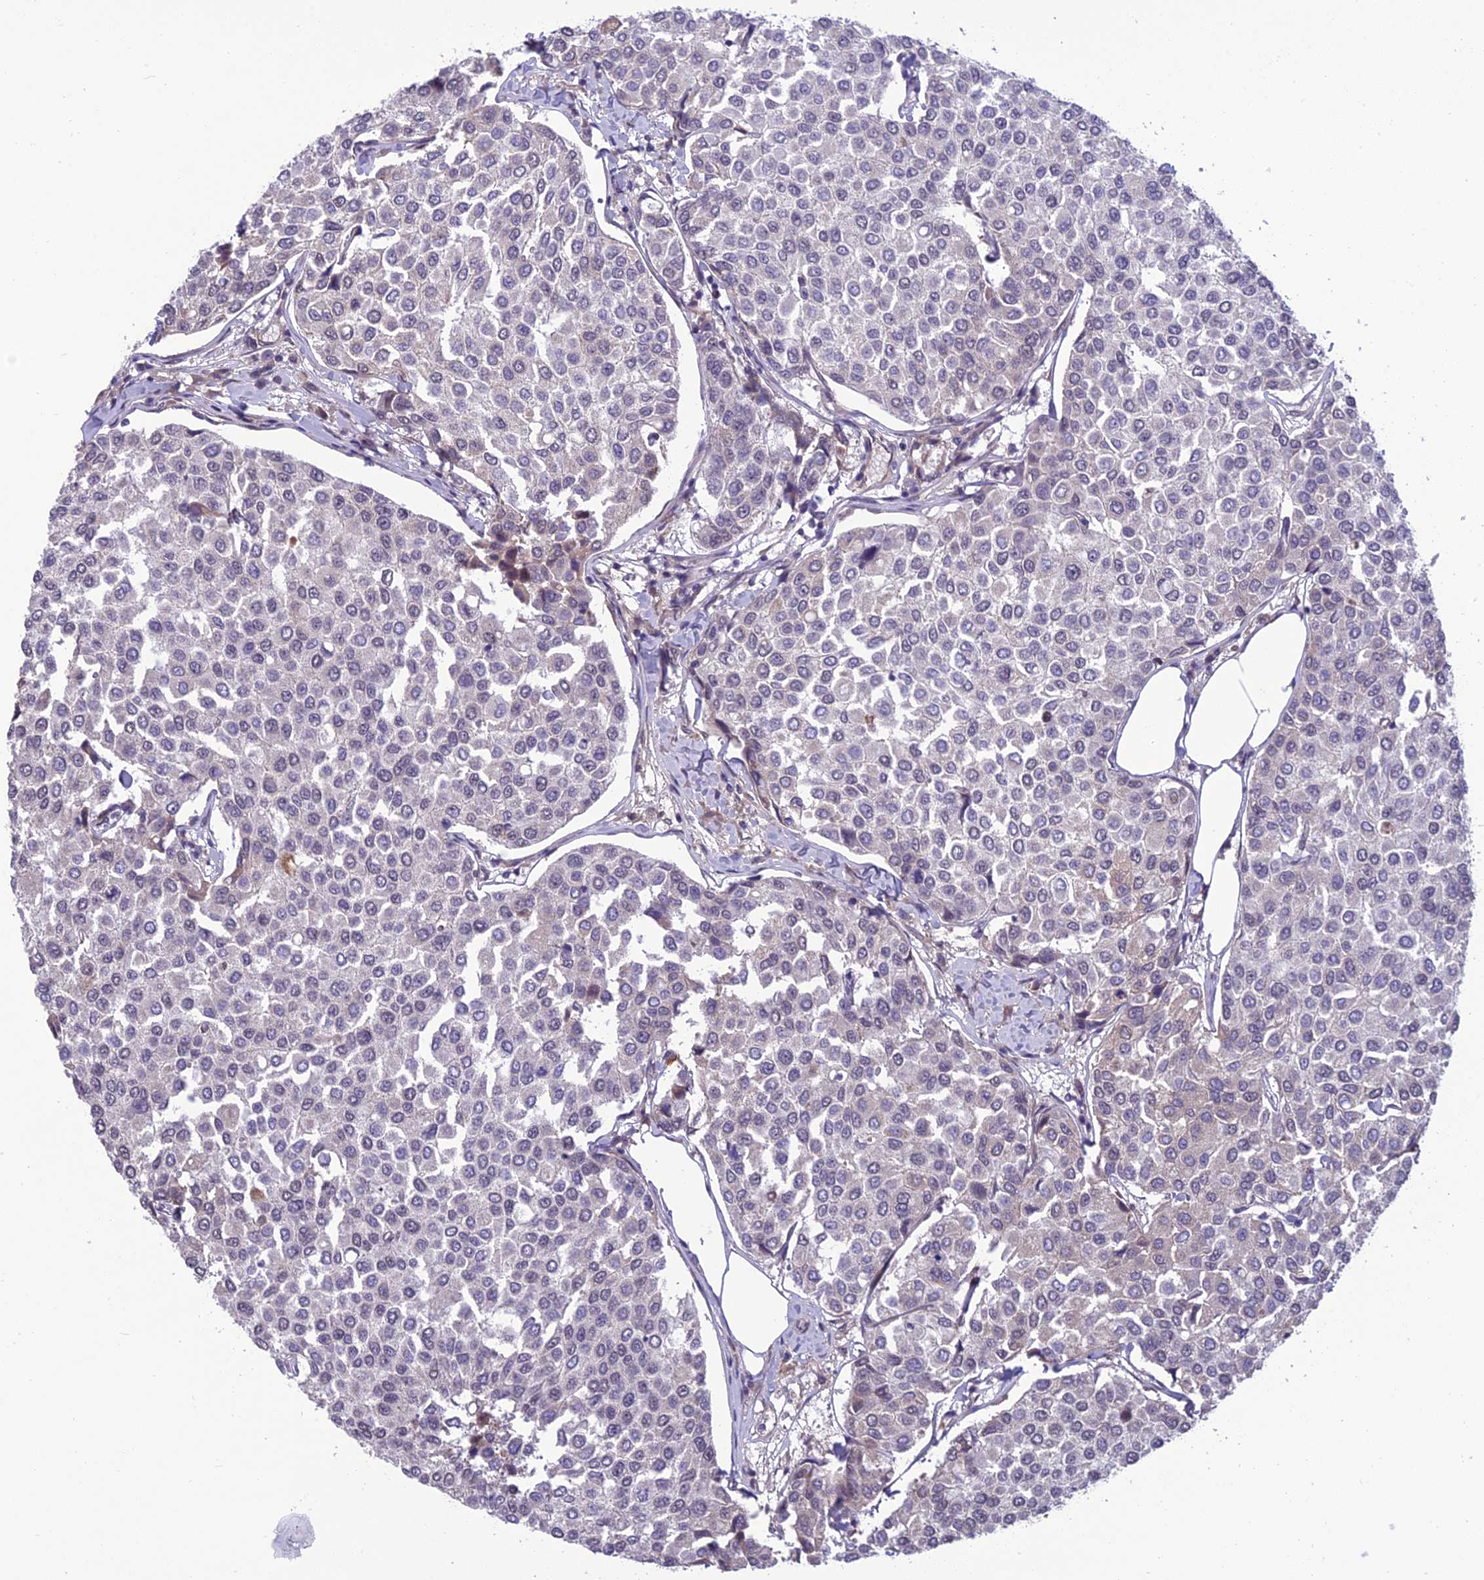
{"staining": {"intensity": "negative", "quantity": "none", "location": "none"}, "tissue": "breast cancer", "cell_type": "Tumor cells", "image_type": "cancer", "snomed": [{"axis": "morphology", "description": "Duct carcinoma"}, {"axis": "topography", "description": "Breast"}], "caption": "Immunohistochemical staining of breast cancer (infiltrating ductal carcinoma) shows no significant expression in tumor cells.", "gene": "FBRS", "patient": {"sex": "female", "age": 55}}